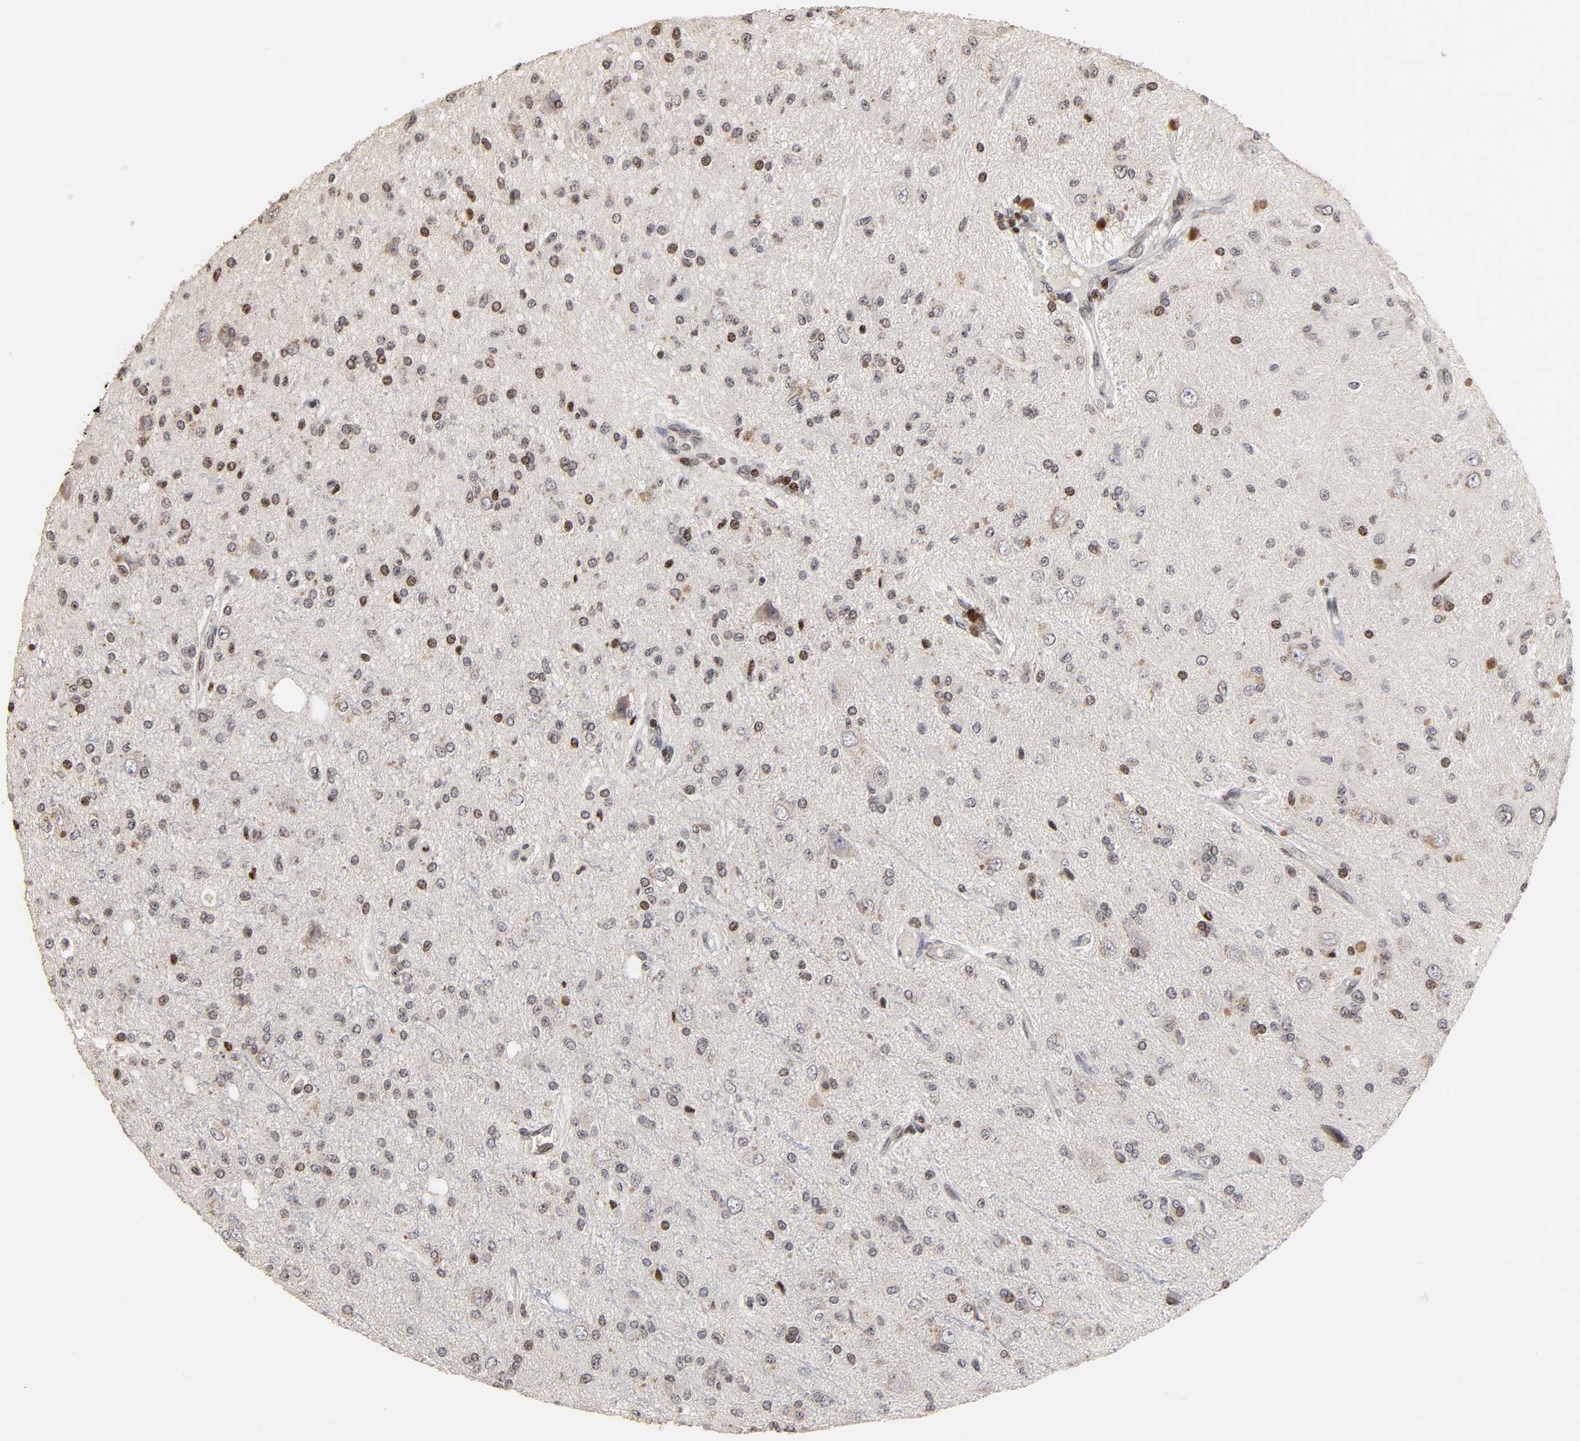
{"staining": {"intensity": "weak", "quantity": "<25%", "location": "cytoplasmic/membranous,nuclear"}, "tissue": "glioma", "cell_type": "Tumor cells", "image_type": "cancer", "snomed": [{"axis": "morphology", "description": "Glioma, malignant, High grade"}, {"axis": "topography", "description": "Brain"}], "caption": "Immunohistochemistry of malignant high-grade glioma reveals no staining in tumor cells. The staining is performed using DAB (3,3'-diaminobenzidine) brown chromogen with nuclei counter-stained in using hematoxylin.", "gene": "ZNF473", "patient": {"sex": "male", "age": 47}}